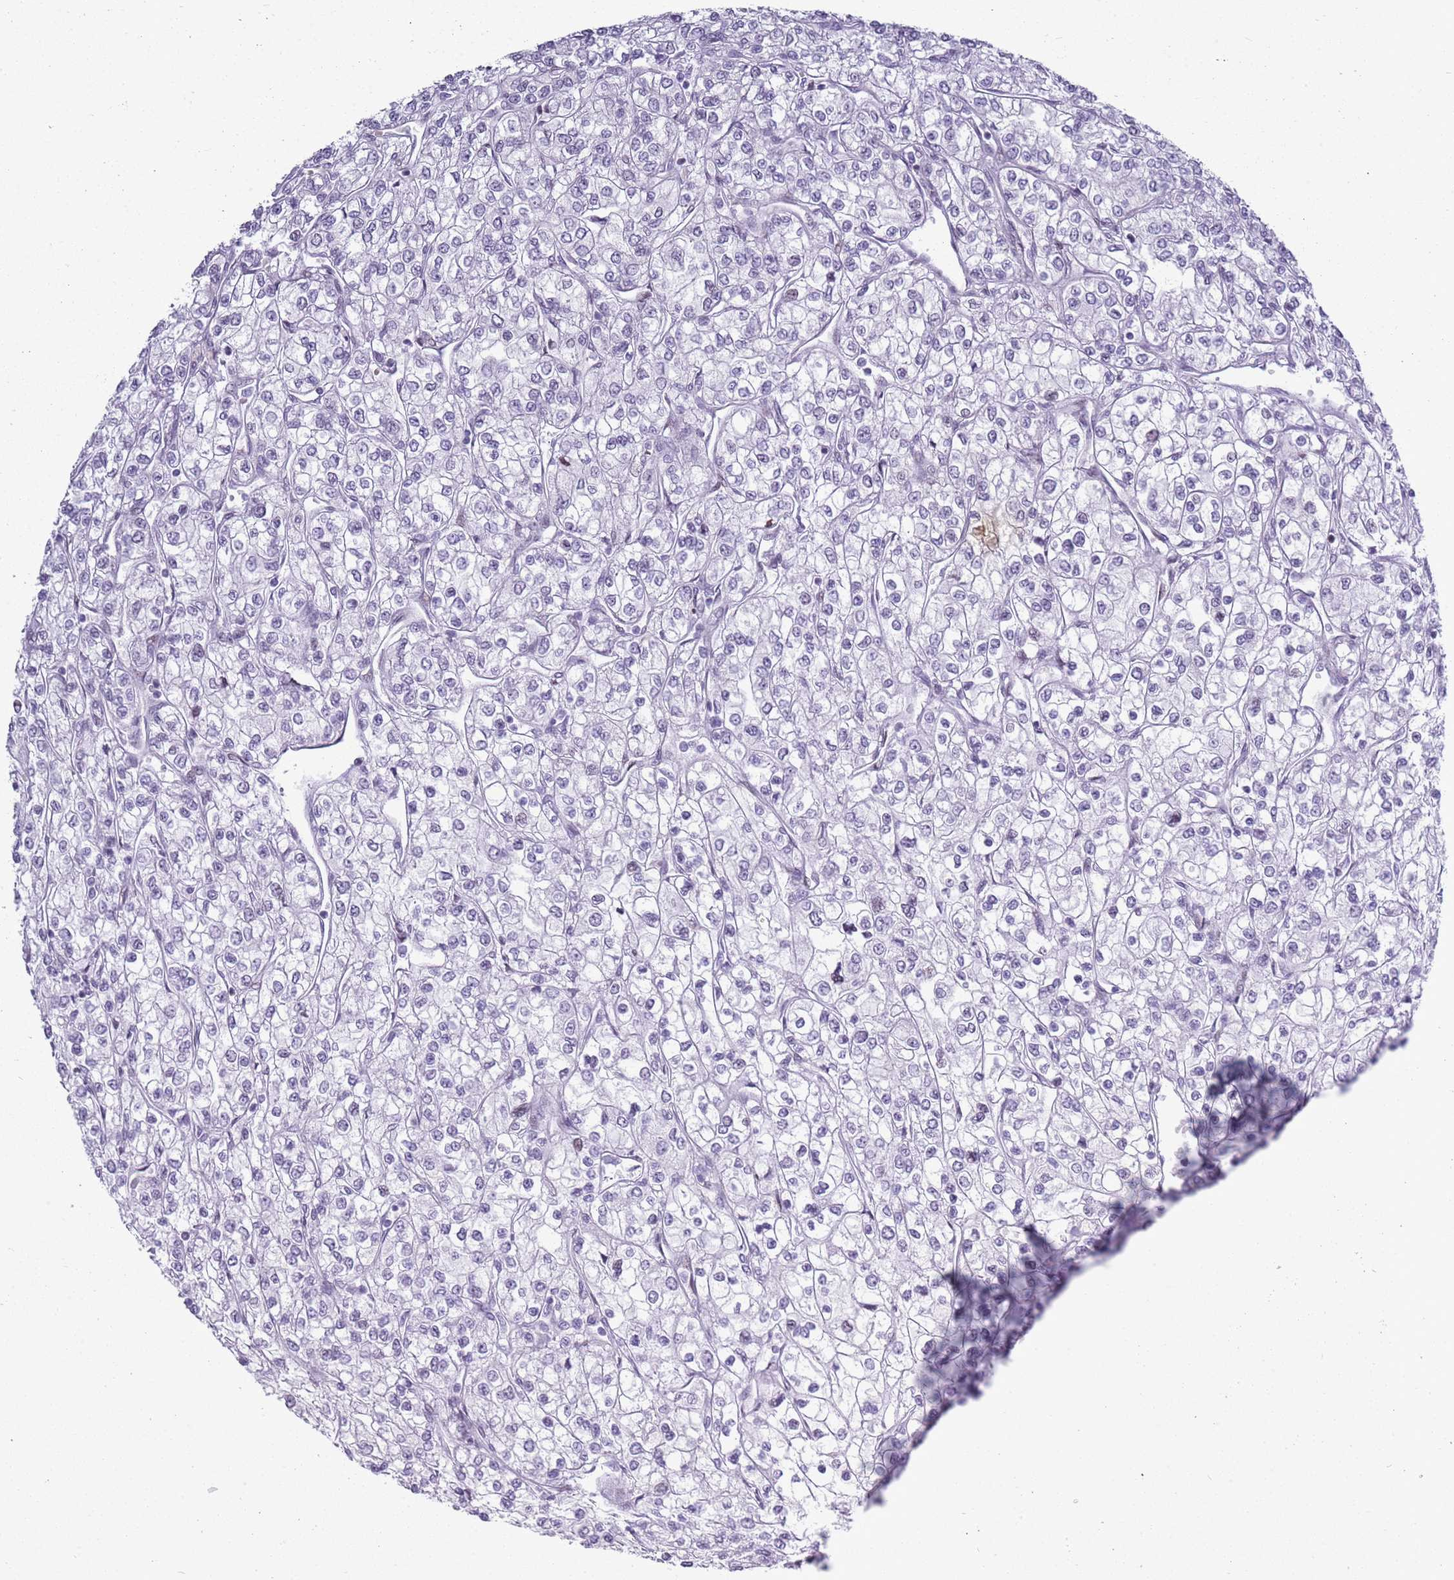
{"staining": {"intensity": "negative", "quantity": "none", "location": "none"}, "tissue": "renal cancer", "cell_type": "Tumor cells", "image_type": "cancer", "snomed": [{"axis": "morphology", "description": "Adenocarcinoma, NOS"}, {"axis": "topography", "description": "Kidney"}], "caption": "Protein analysis of adenocarcinoma (renal) exhibits no significant staining in tumor cells.", "gene": "ASIP", "patient": {"sex": "male", "age": 80}}